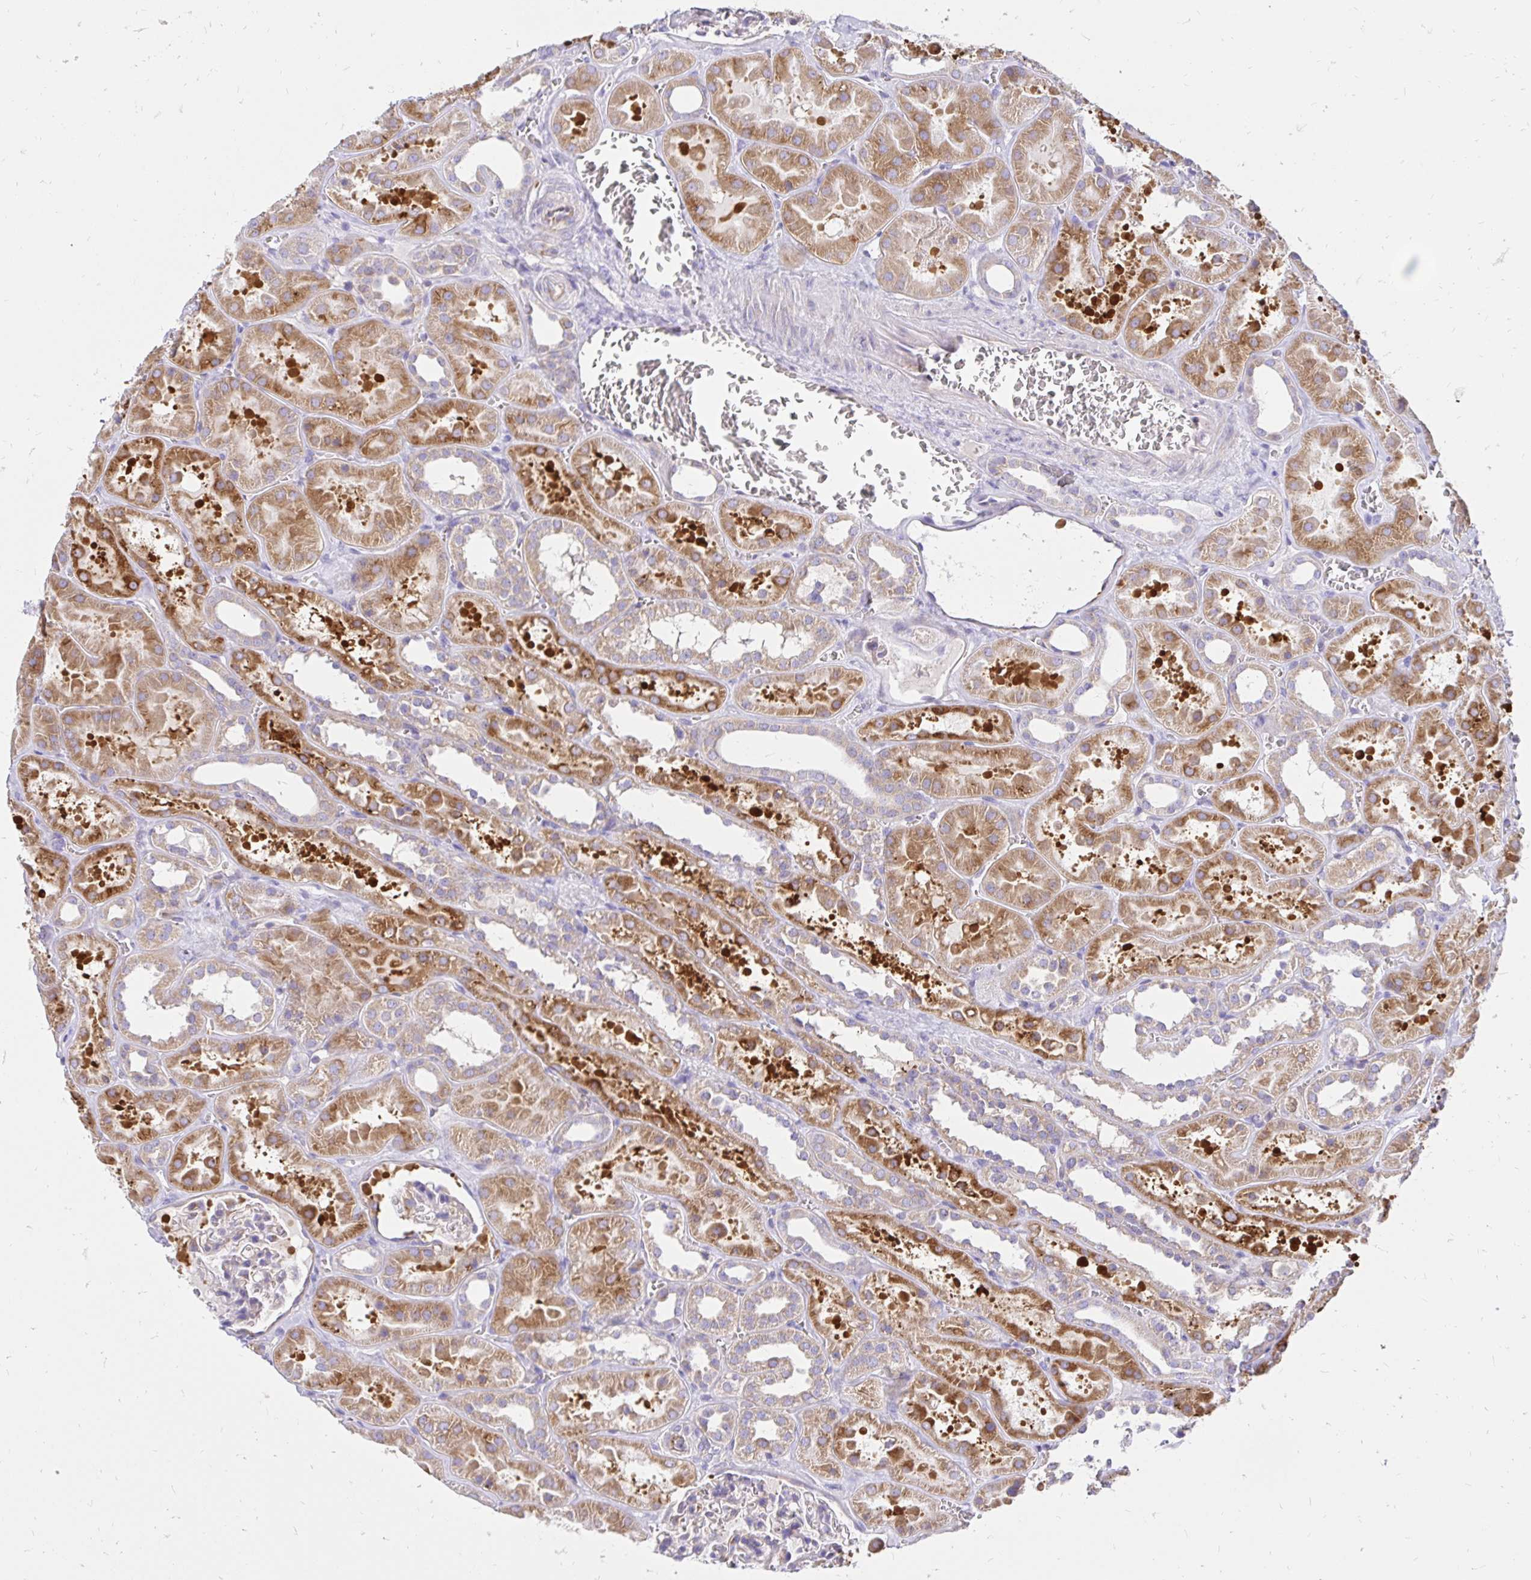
{"staining": {"intensity": "moderate", "quantity": "<25%", "location": "cytoplasmic/membranous"}, "tissue": "kidney", "cell_type": "Cells in glomeruli", "image_type": "normal", "snomed": [{"axis": "morphology", "description": "Normal tissue, NOS"}, {"axis": "topography", "description": "Kidney"}], "caption": "Immunohistochemical staining of benign human kidney displays <25% levels of moderate cytoplasmic/membranous protein positivity in about <25% of cells in glomeruli.", "gene": "ABCB10", "patient": {"sex": "female", "age": 41}}